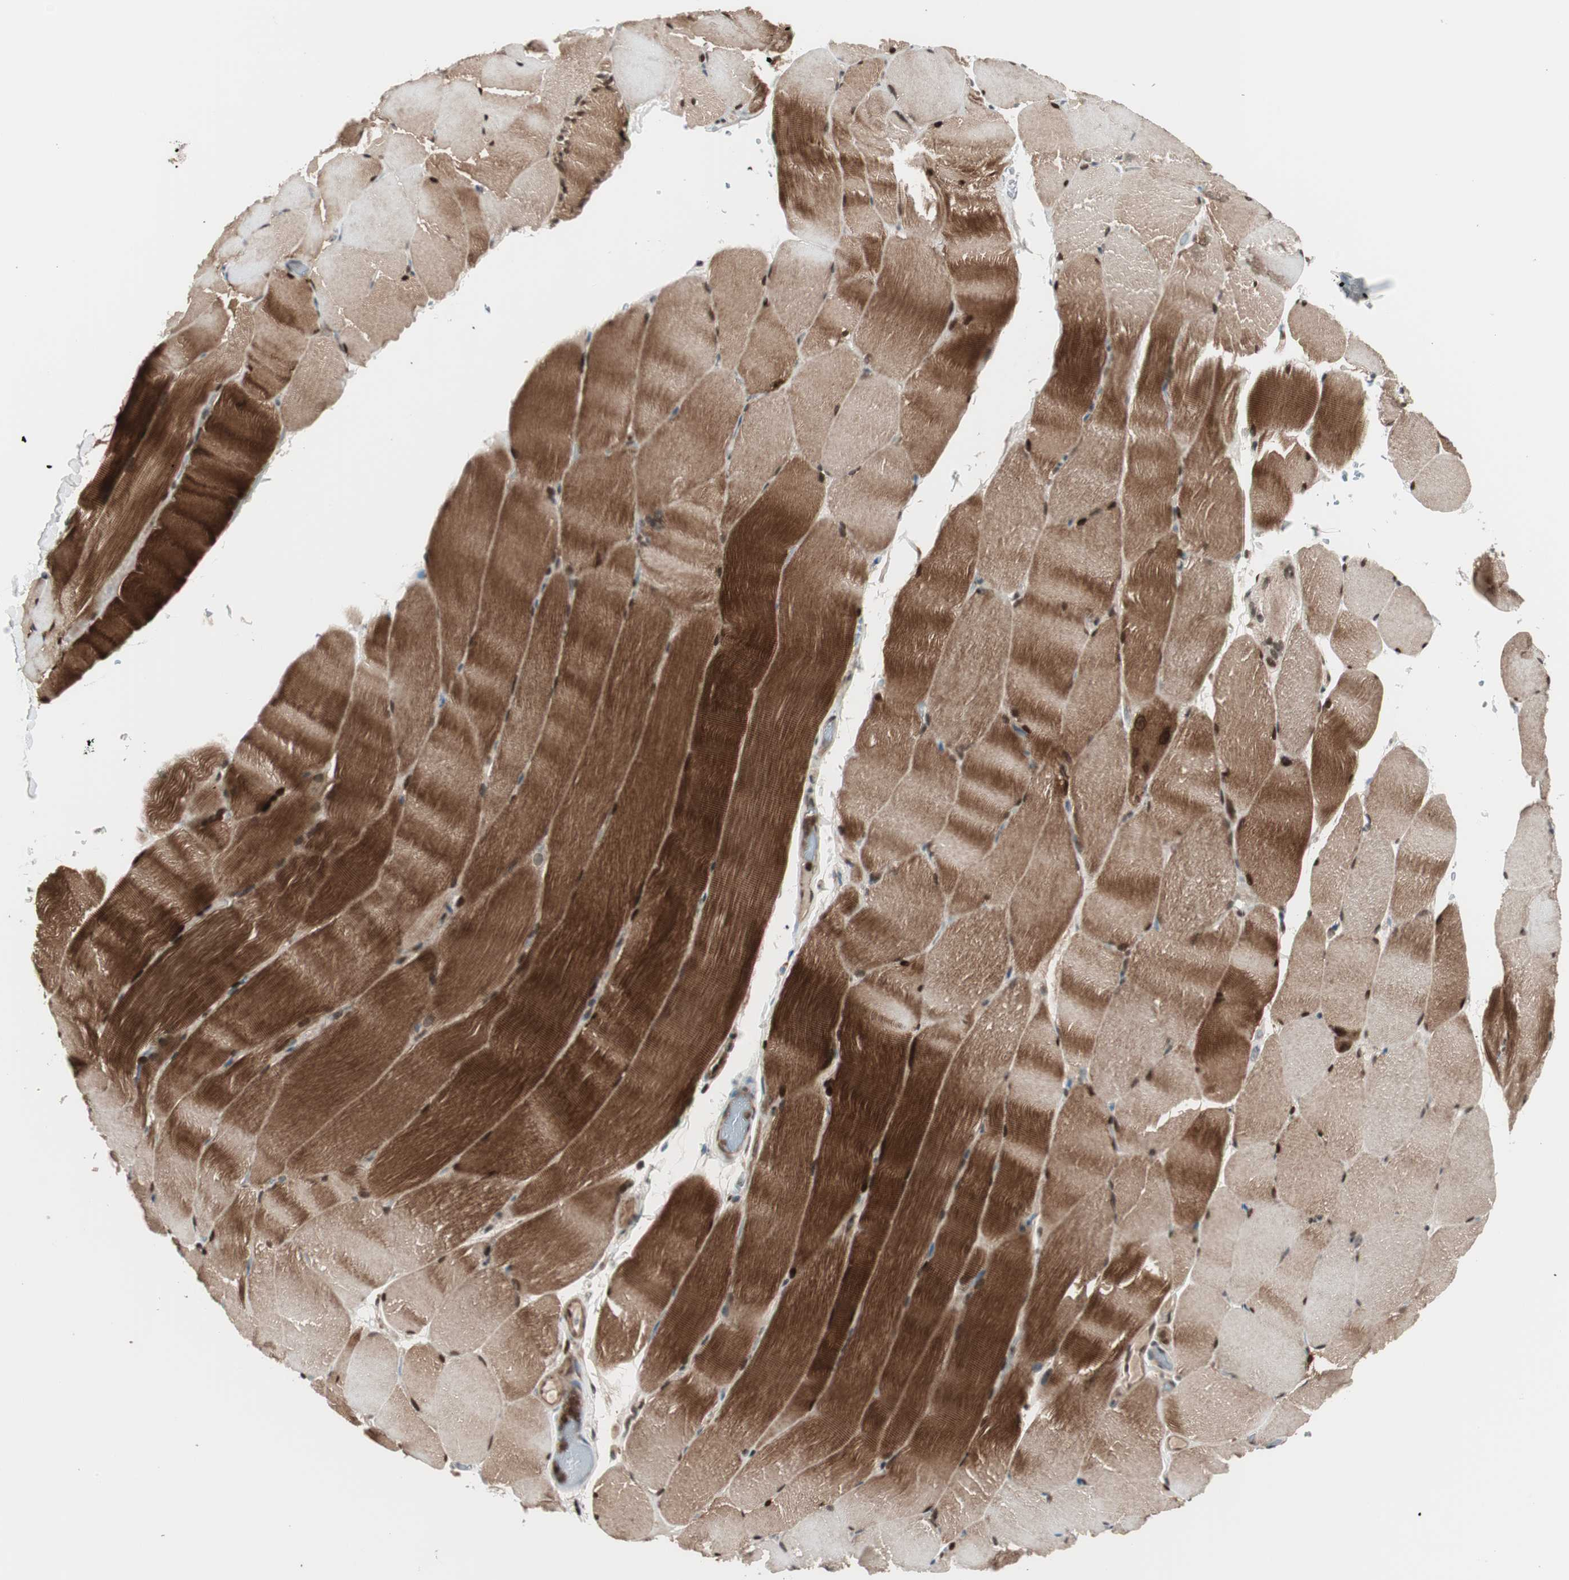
{"staining": {"intensity": "strong", "quantity": ">75%", "location": "cytoplasmic/membranous,nuclear"}, "tissue": "skeletal muscle", "cell_type": "Myocytes", "image_type": "normal", "snomed": [{"axis": "morphology", "description": "Normal tissue, NOS"}, {"axis": "topography", "description": "Skeletal muscle"}, {"axis": "topography", "description": "Parathyroid gland"}], "caption": "Approximately >75% of myocytes in benign skeletal muscle reveal strong cytoplasmic/membranous,nuclear protein positivity as visualized by brown immunohistochemical staining.", "gene": "PRKG2", "patient": {"sex": "female", "age": 37}}